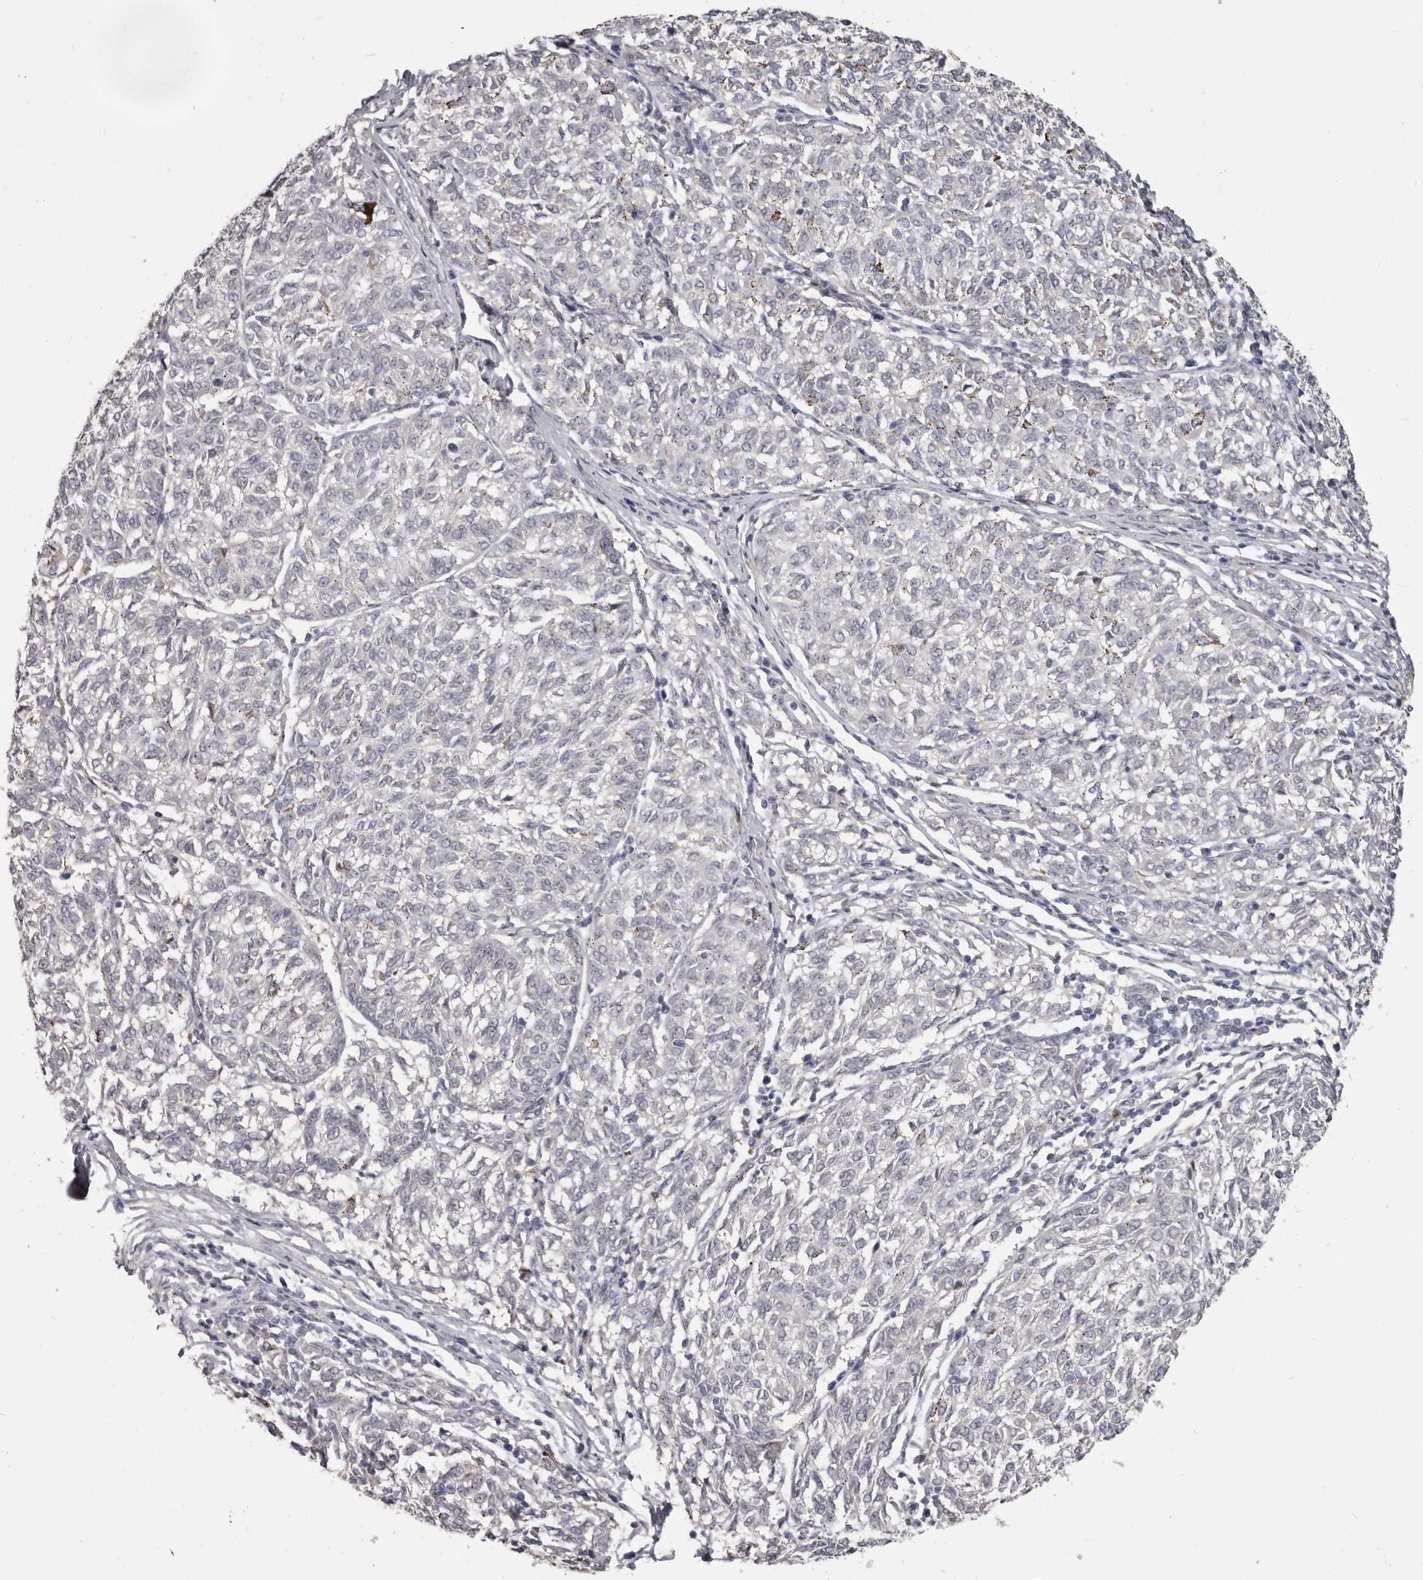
{"staining": {"intensity": "negative", "quantity": "none", "location": "none"}, "tissue": "melanoma", "cell_type": "Tumor cells", "image_type": "cancer", "snomed": [{"axis": "morphology", "description": "Malignant melanoma, NOS"}, {"axis": "topography", "description": "Skin"}], "caption": "The immunohistochemistry (IHC) histopathology image has no significant positivity in tumor cells of melanoma tissue.", "gene": "GPR157", "patient": {"sex": "female", "age": 72}}